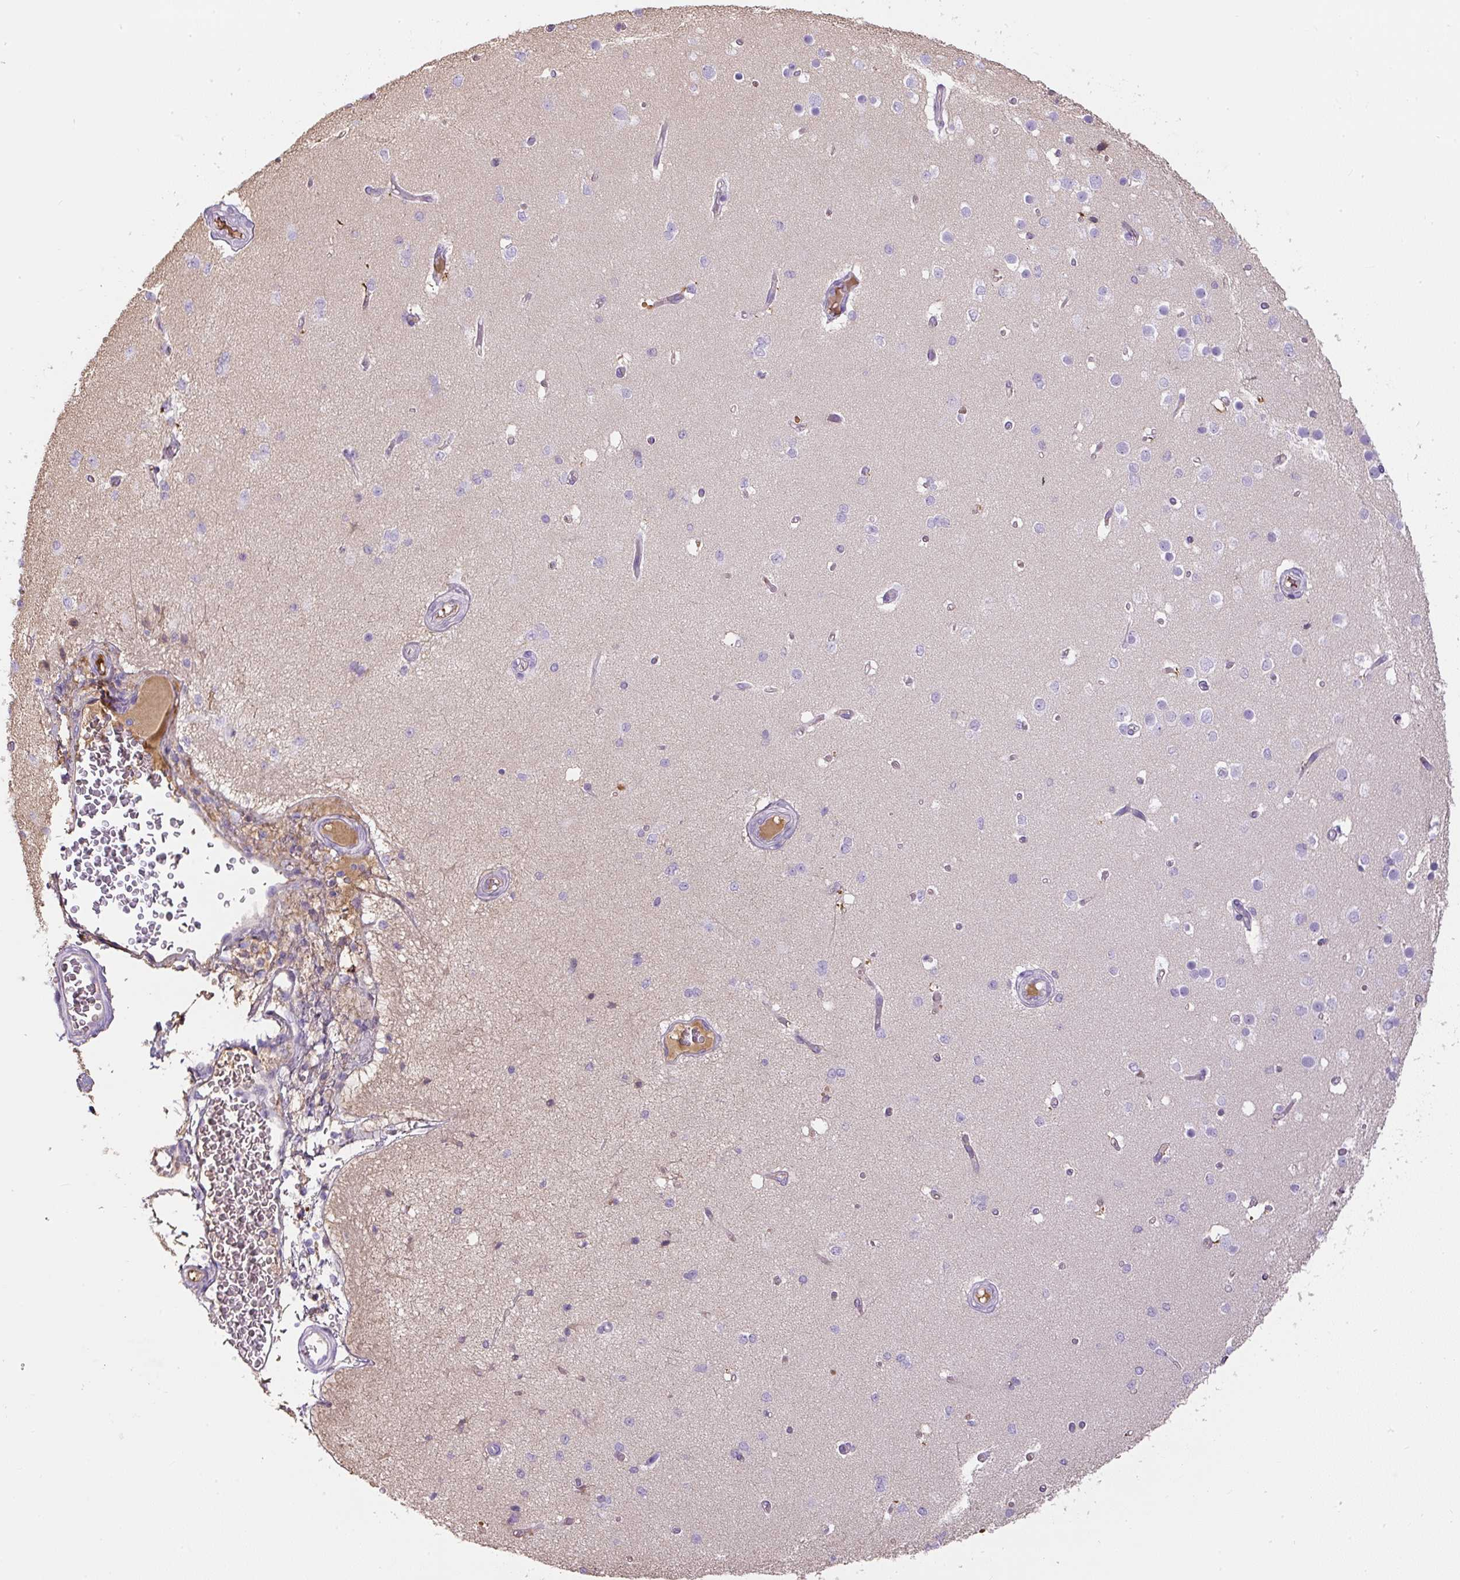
{"staining": {"intensity": "negative", "quantity": "none", "location": "none"}, "tissue": "cerebral cortex", "cell_type": "Endothelial cells", "image_type": "normal", "snomed": [{"axis": "morphology", "description": "Normal tissue, NOS"}, {"axis": "morphology", "description": "Inflammation, NOS"}, {"axis": "topography", "description": "Cerebral cortex"}], "caption": "DAB (3,3'-diaminobenzidine) immunohistochemical staining of benign human cerebral cortex reveals no significant staining in endothelial cells.", "gene": "APOA1", "patient": {"sex": "male", "age": 6}}